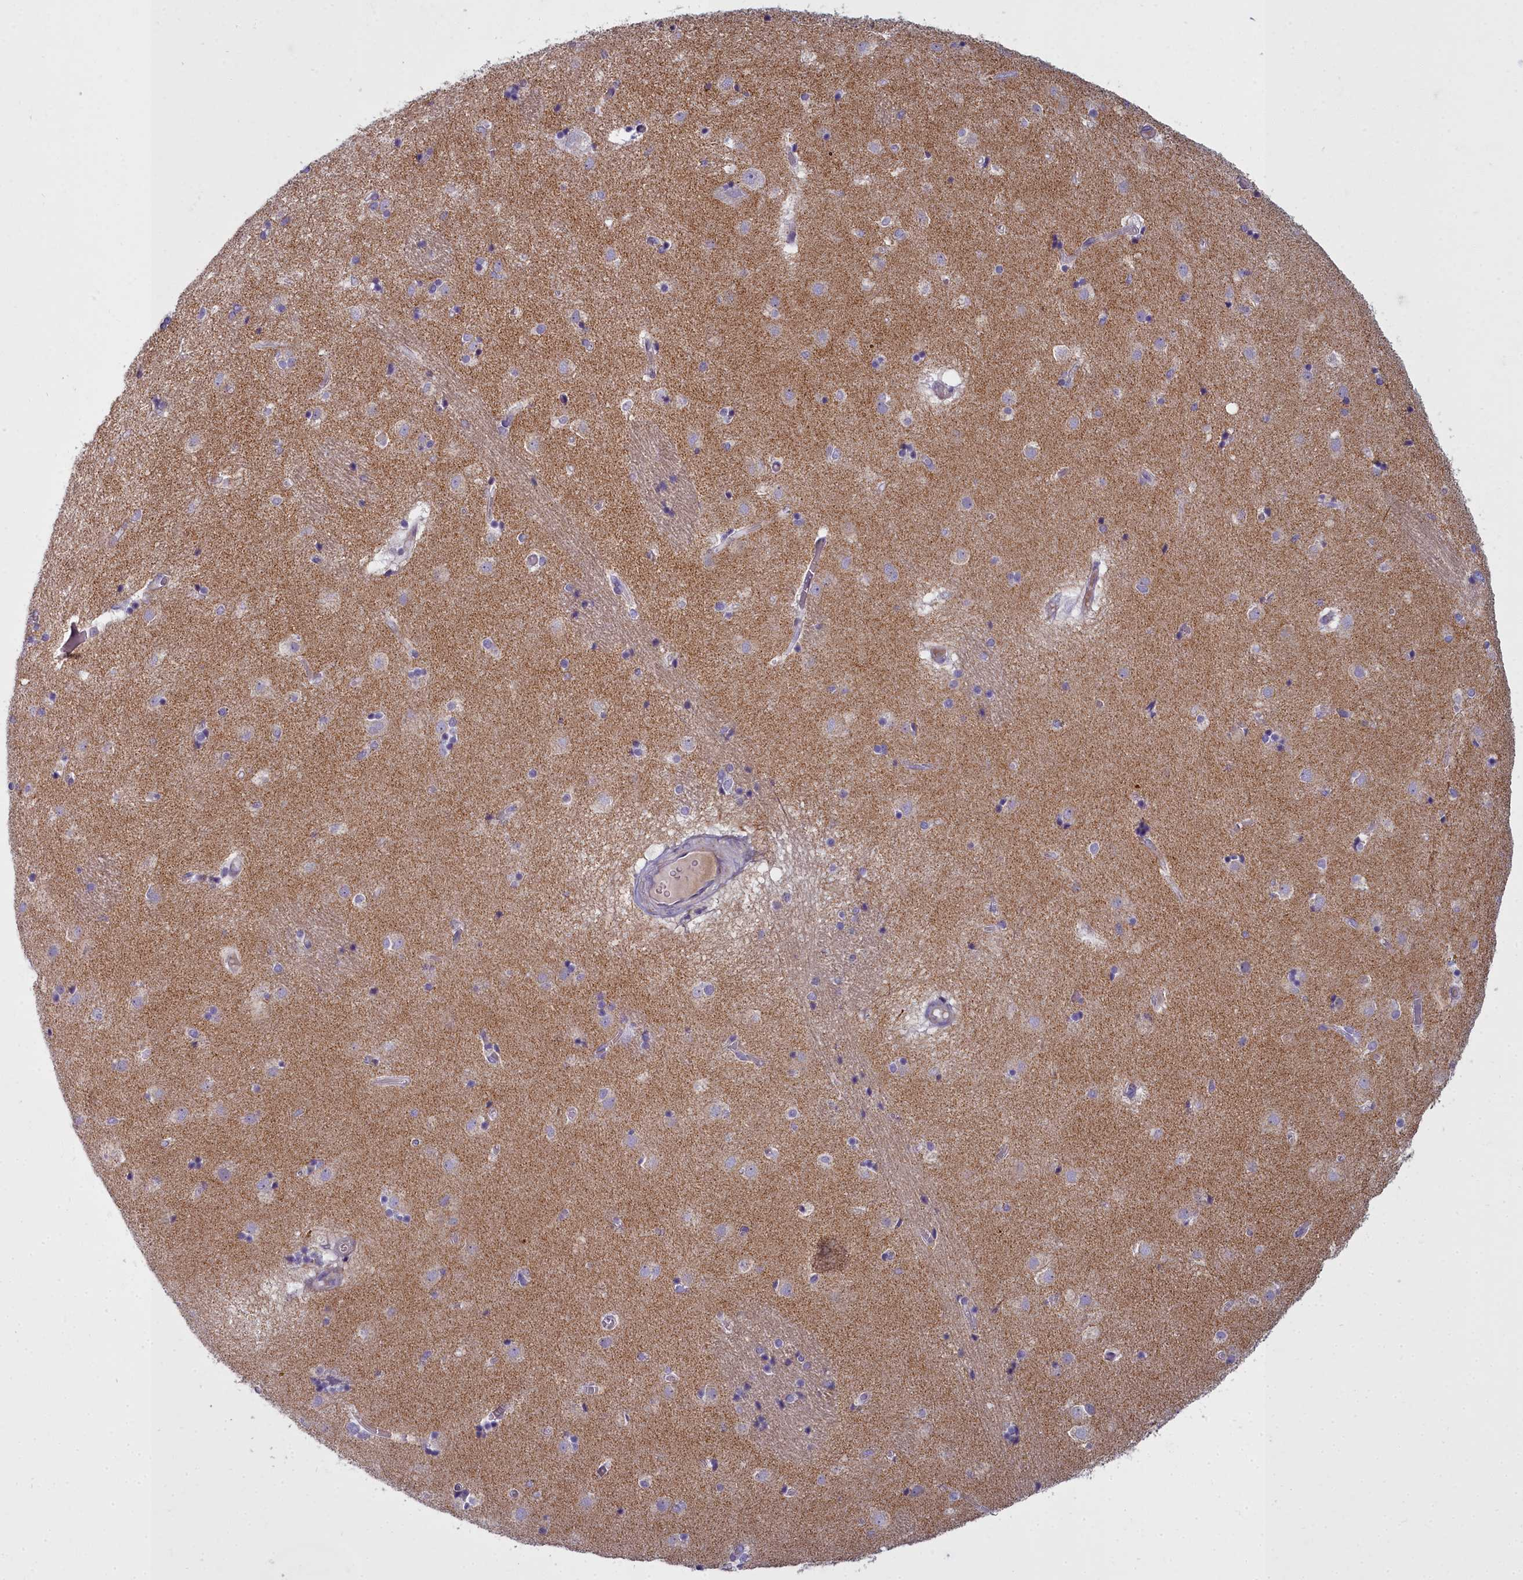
{"staining": {"intensity": "negative", "quantity": "none", "location": "none"}, "tissue": "caudate", "cell_type": "Glial cells", "image_type": "normal", "snomed": [{"axis": "morphology", "description": "Normal tissue, NOS"}, {"axis": "topography", "description": "Lateral ventricle wall"}], "caption": "This is an immunohistochemistry (IHC) photomicrograph of unremarkable human caudate. There is no positivity in glial cells.", "gene": "ARL15", "patient": {"sex": "male", "age": 70}}